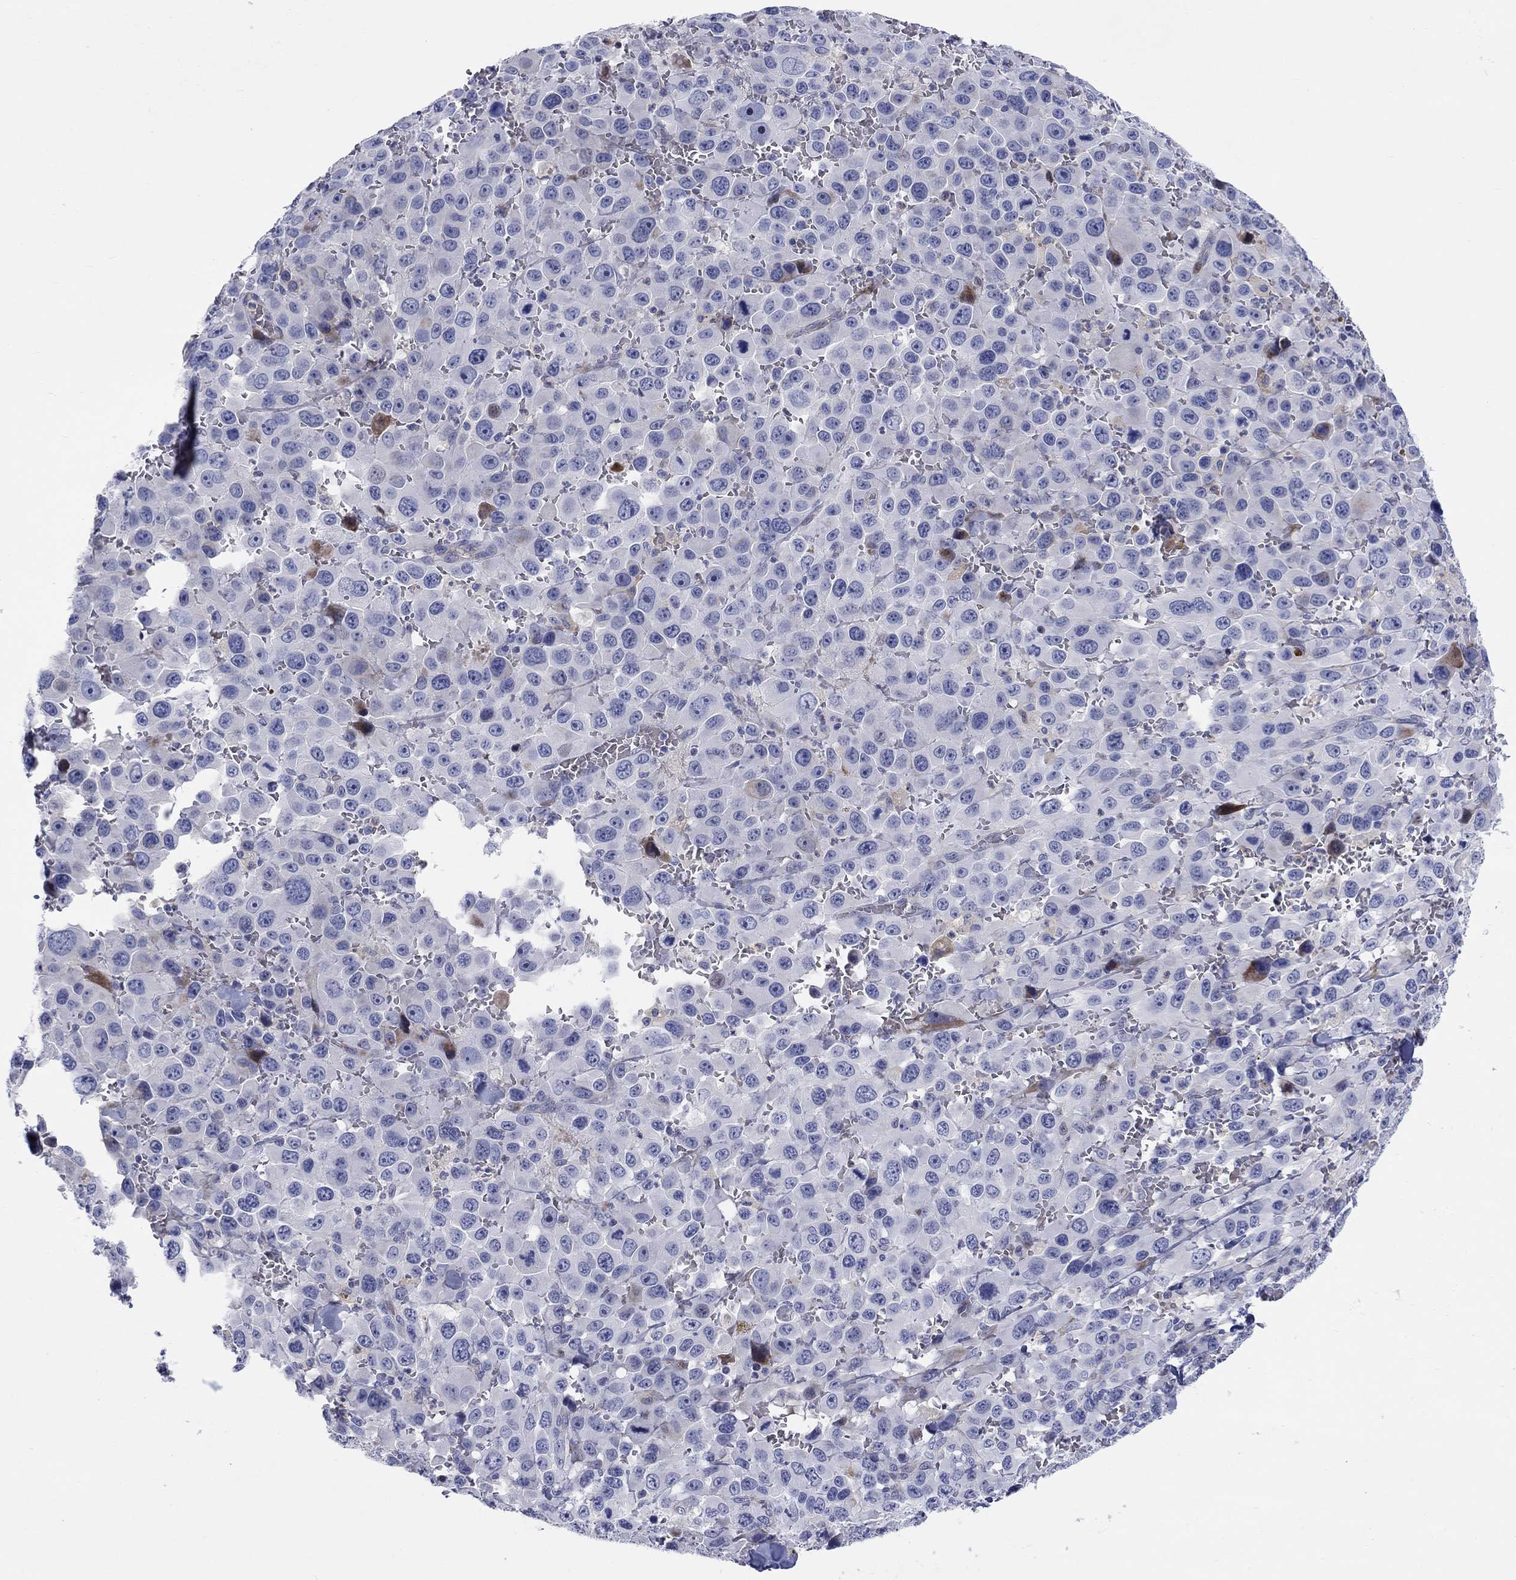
{"staining": {"intensity": "negative", "quantity": "none", "location": "none"}, "tissue": "melanoma", "cell_type": "Tumor cells", "image_type": "cancer", "snomed": [{"axis": "morphology", "description": "Malignant melanoma, NOS"}, {"axis": "topography", "description": "Skin"}], "caption": "DAB (3,3'-diaminobenzidine) immunohistochemical staining of melanoma demonstrates no significant expression in tumor cells.", "gene": "ARHGAP36", "patient": {"sex": "female", "age": 91}}